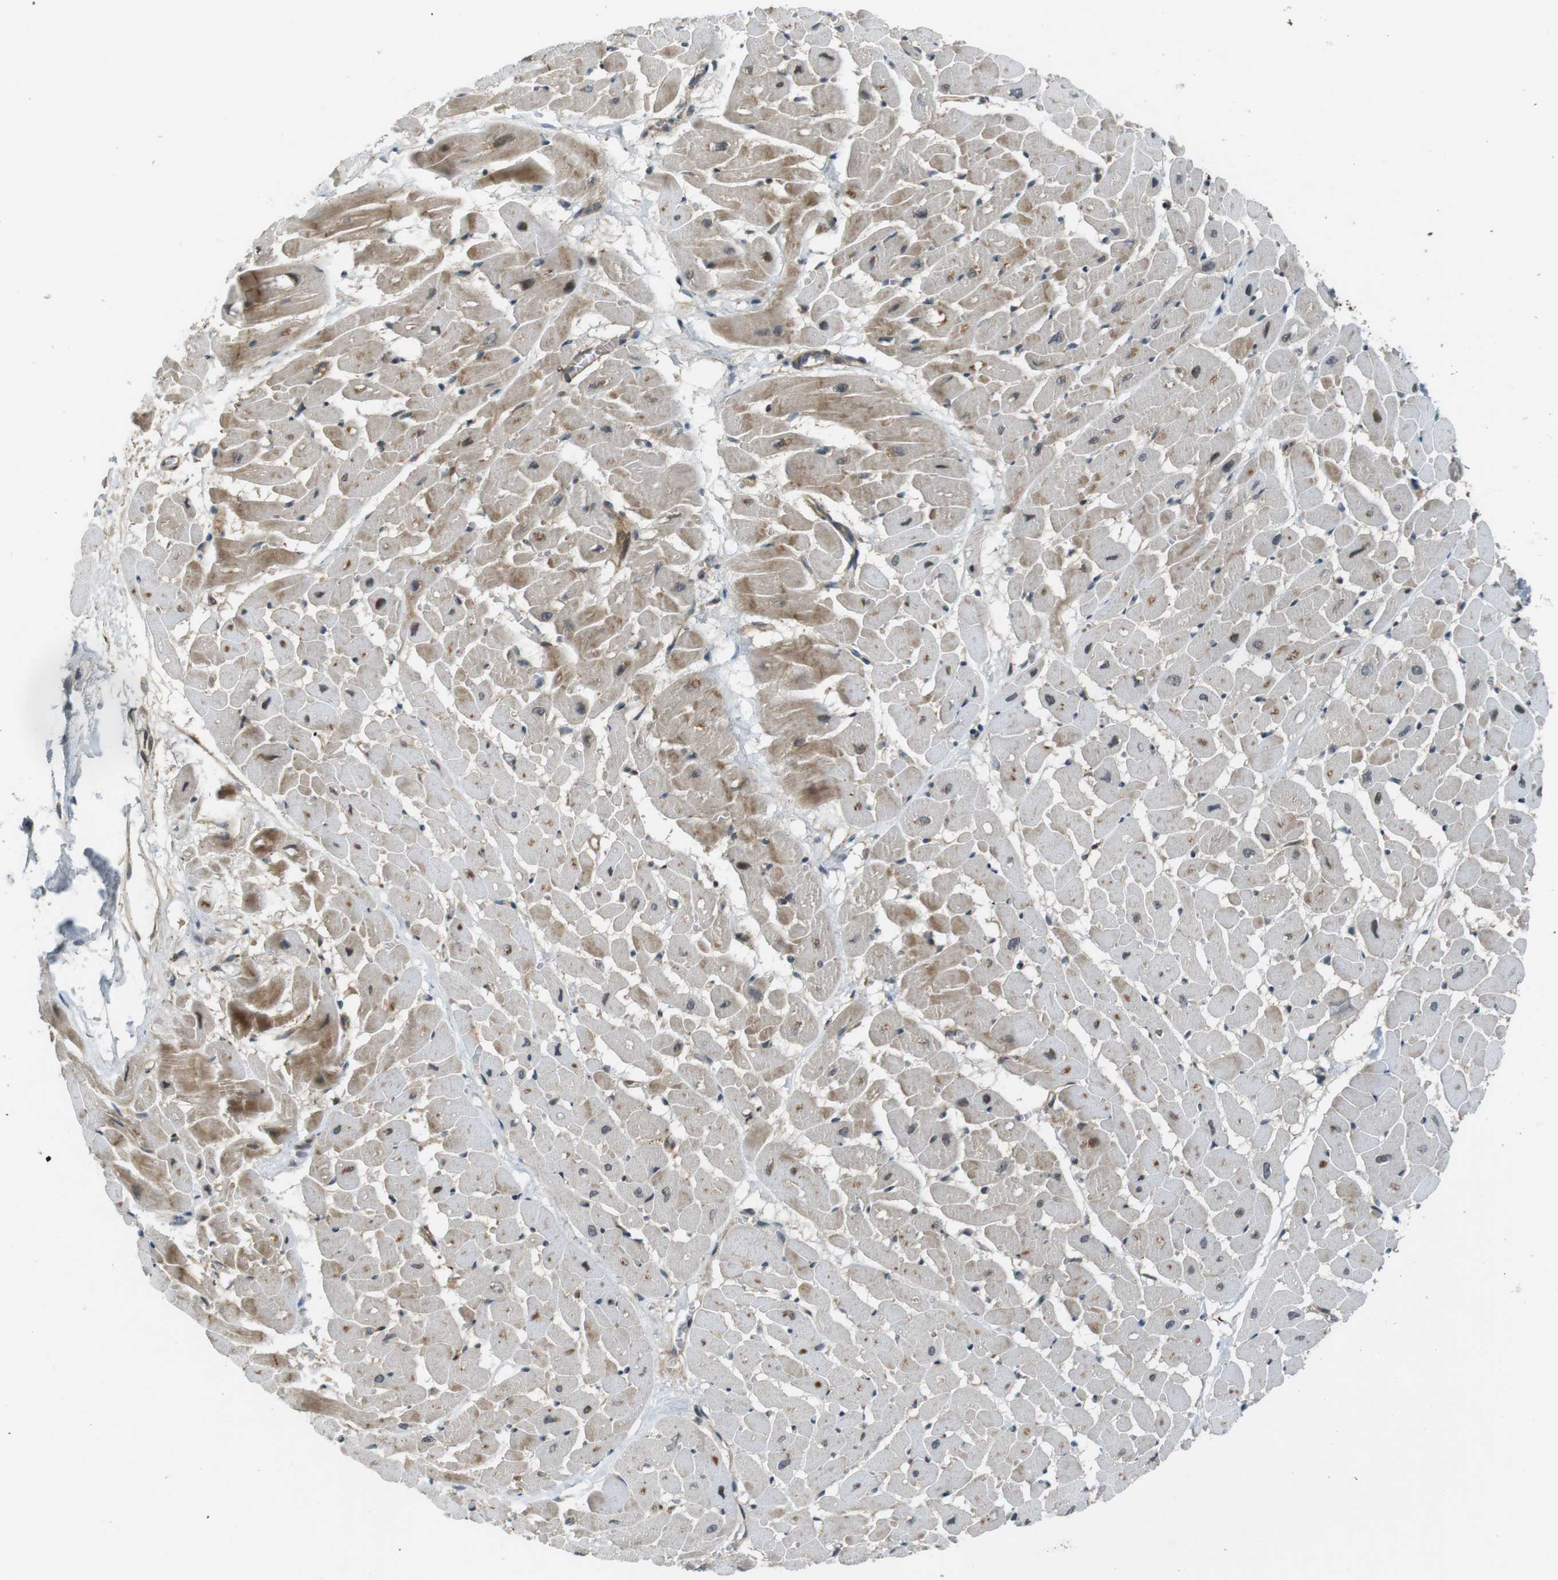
{"staining": {"intensity": "moderate", "quantity": "25%-75%", "location": "cytoplasmic/membranous"}, "tissue": "heart muscle", "cell_type": "Cardiomyocytes", "image_type": "normal", "snomed": [{"axis": "morphology", "description": "Normal tissue, NOS"}, {"axis": "topography", "description": "Heart"}], "caption": "A brown stain shows moderate cytoplasmic/membranous expression of a protein in cardiomyocytes of unremarkable human heart muscle. The staining was performed using DAB to visualize the protein expression in brown, while the nuclei were stained in blue with hematoxylin (Magnification: 20x).", "gene": "IFFO2", "patient": {"sex": "male", "age": 45}}